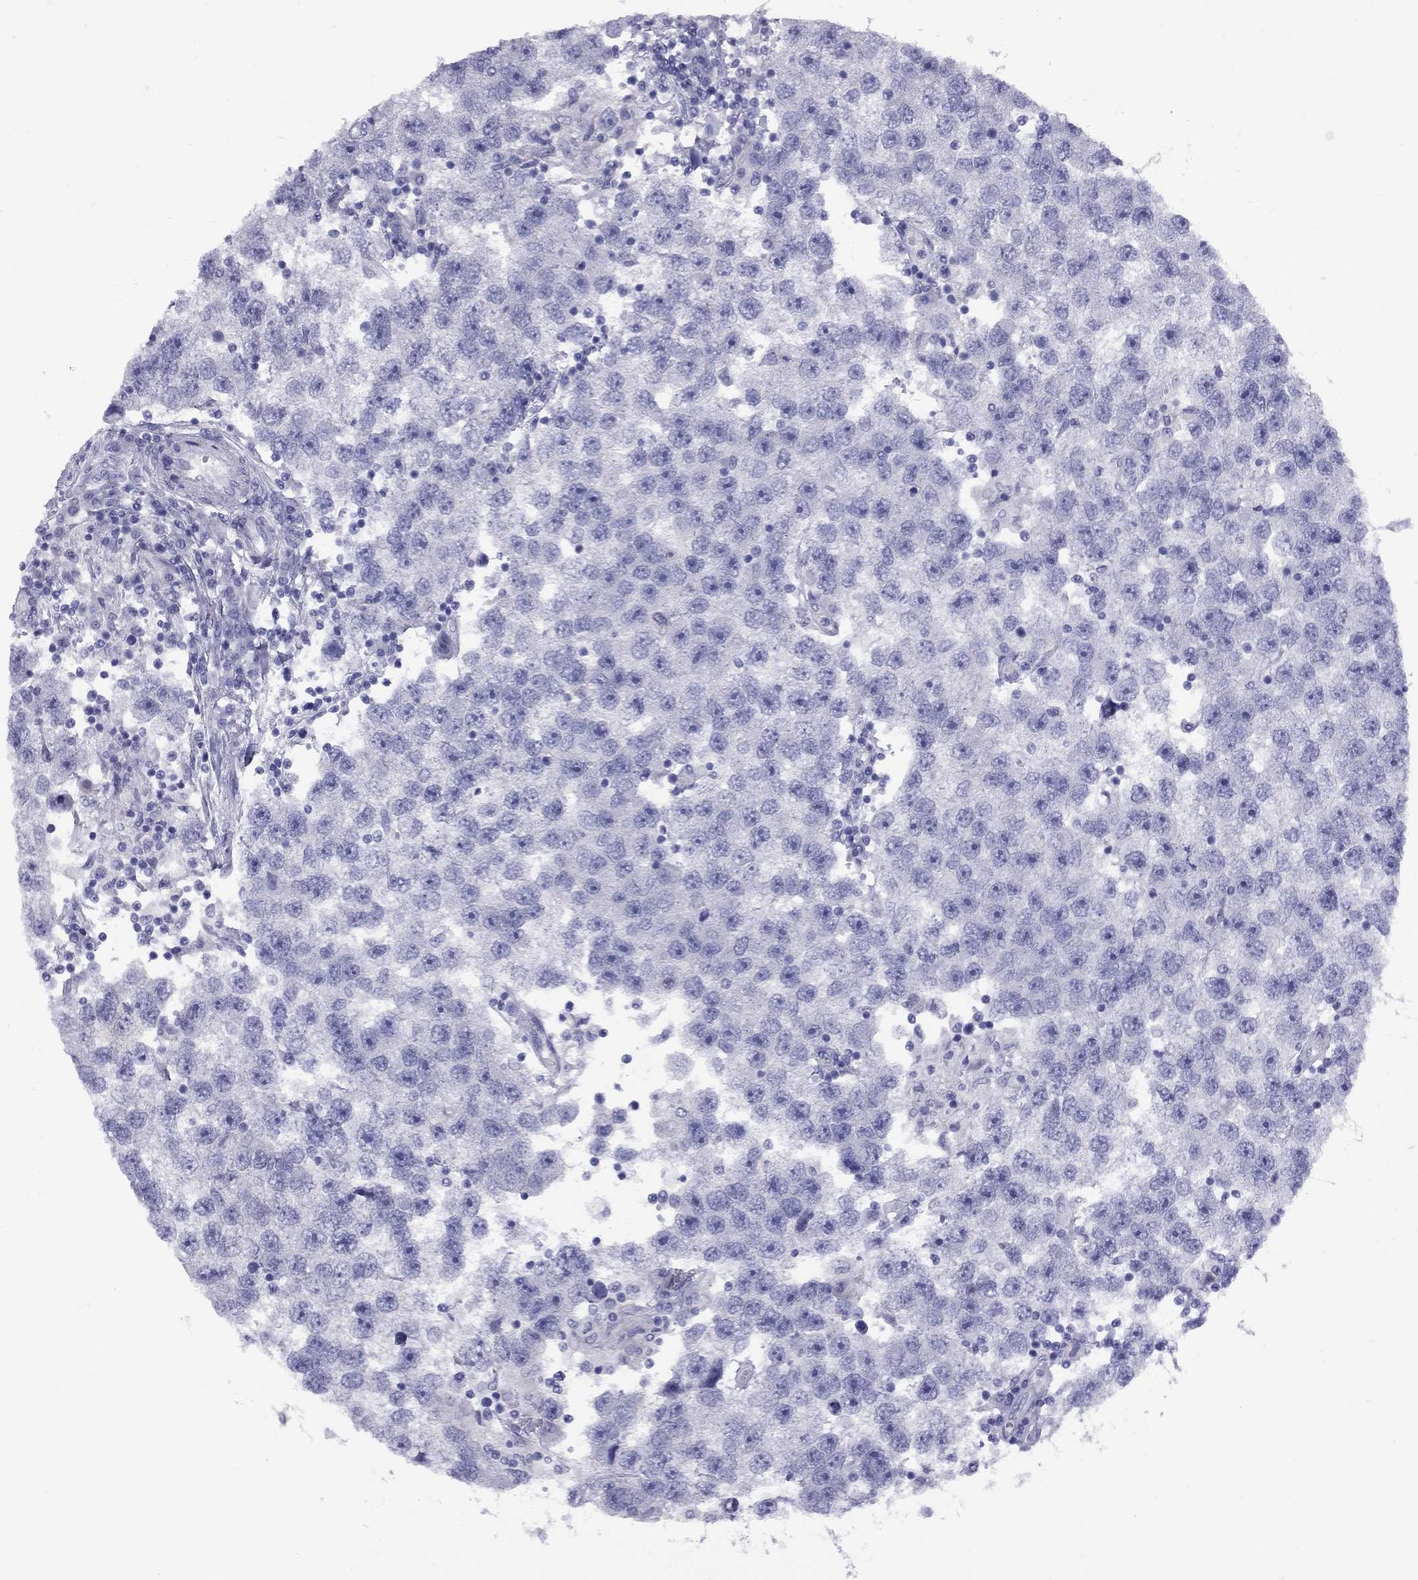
{"staining": {"intensity": "negative", "quantity": "none", "location": "none"}, "tissue": "testis cancer", "cell_type": "Tumor cells", "image_type": "cancer", "snomed": [{"axis": "morphology", "description": "Seminoma, NOS"}, {"axis": "topography", "description": "Testis"}], "caption": "Testis cancer was stained to show a protein in brown. There is no significant expression in tumor cells.", "gene": "FSCN3", "patient": {"sex": "male", "age": 26}}